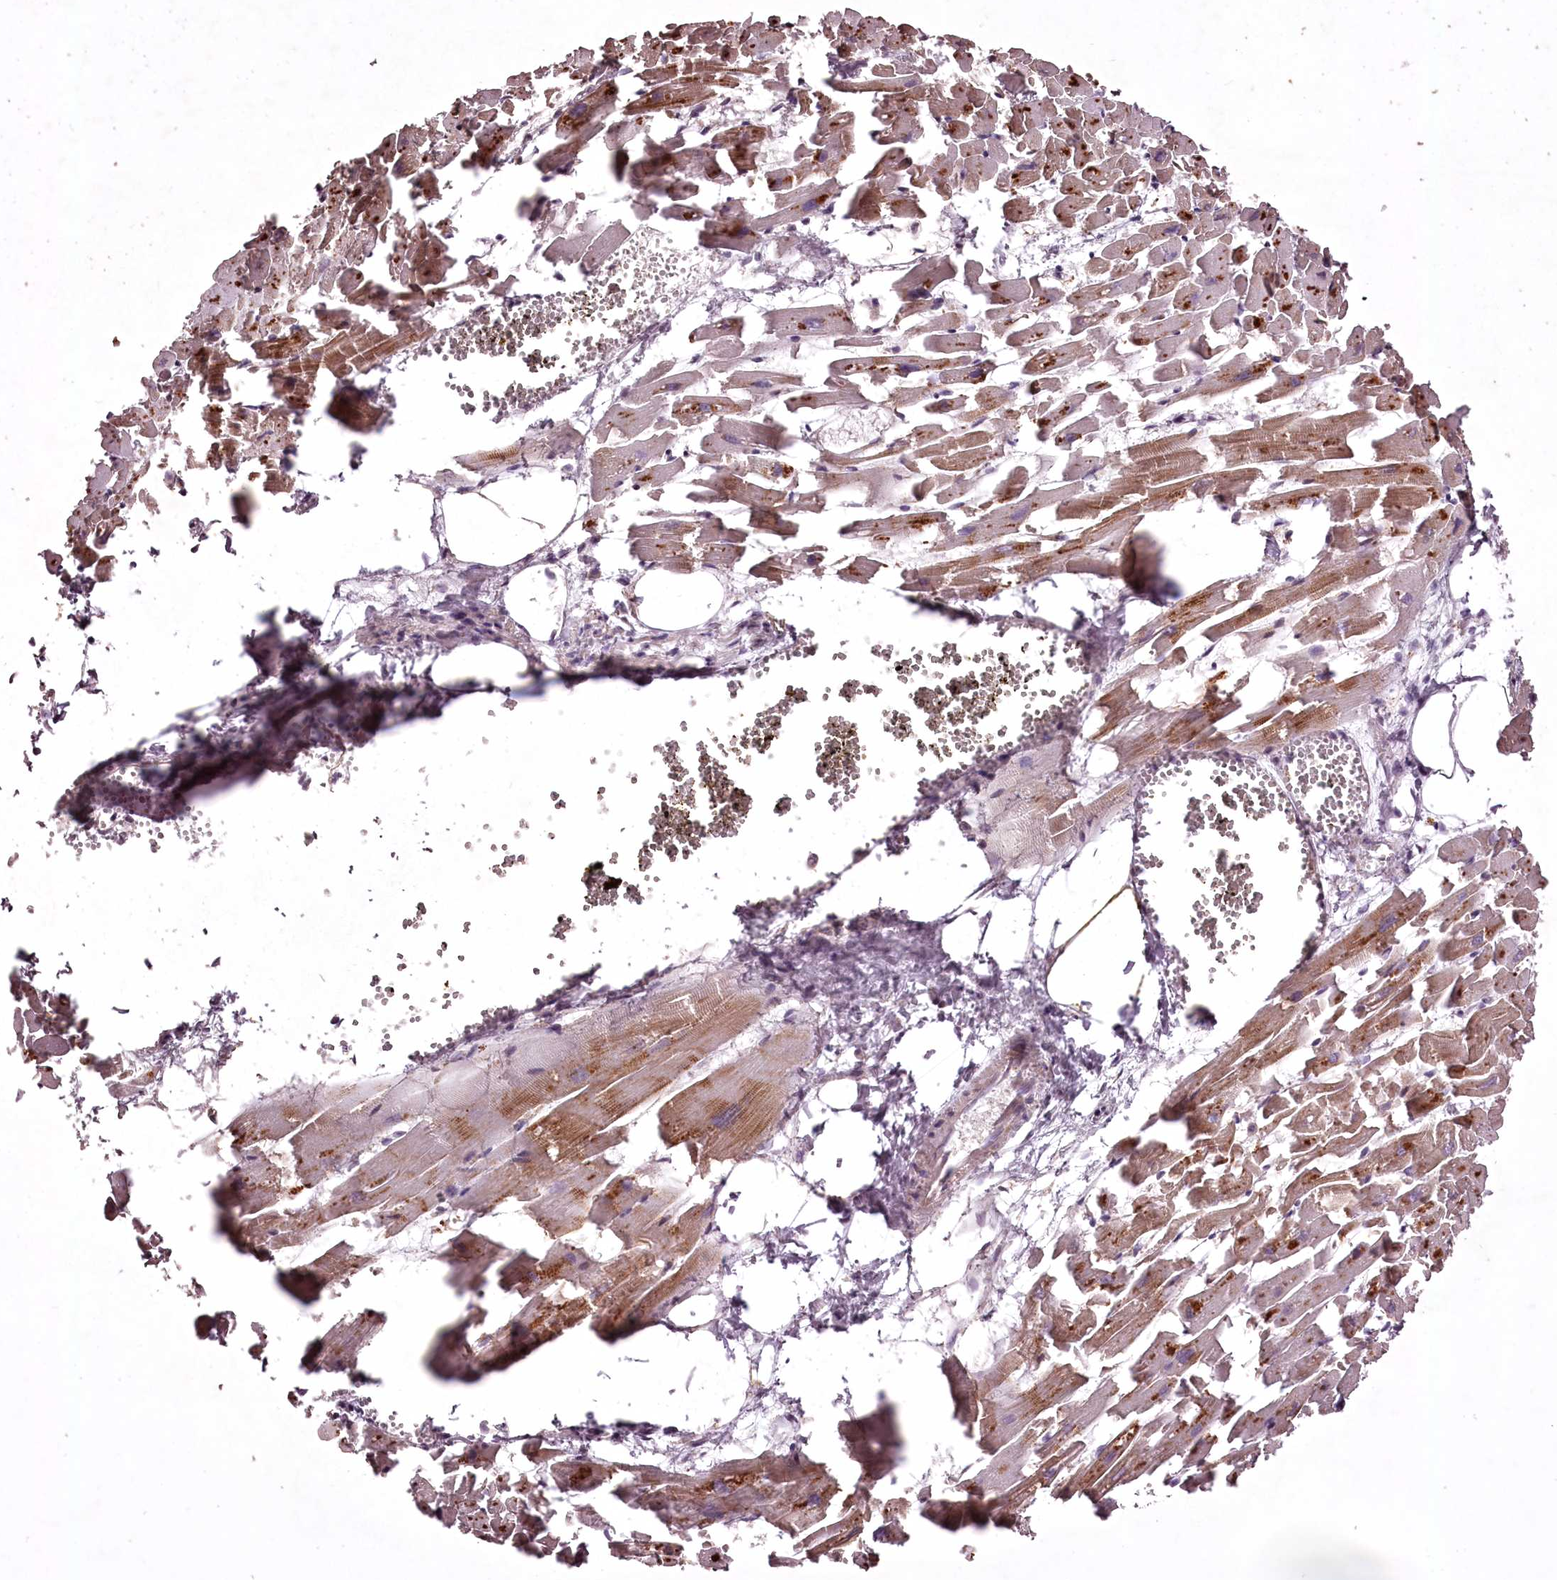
{"staining": {"intensity": "moderate", "quantity": ">75%", "location": "cytoplasmic/membranous"}, "tissue": "heart muscle", "cell_type": "Cardiomyocytes", "image_type": "normal", "snomed": [{"axis": "morphology", "description": "Normal tissue, NOS"}, {"axis": "topography", "description": "Heart"}], "caption": "Immunohistochemistry micrograph of normal heart muscle: human heart muscle stained using immunohistochemistry (IHC) reveals medium levels of moderate protein expression localized specifically in the cytoplasmic/membranous of cardiomyocytes, appearing as a cytoplasmic/membranous brown color.", "gene": "ADRA1D", "patient": {"sex": "female", "age": 64}}